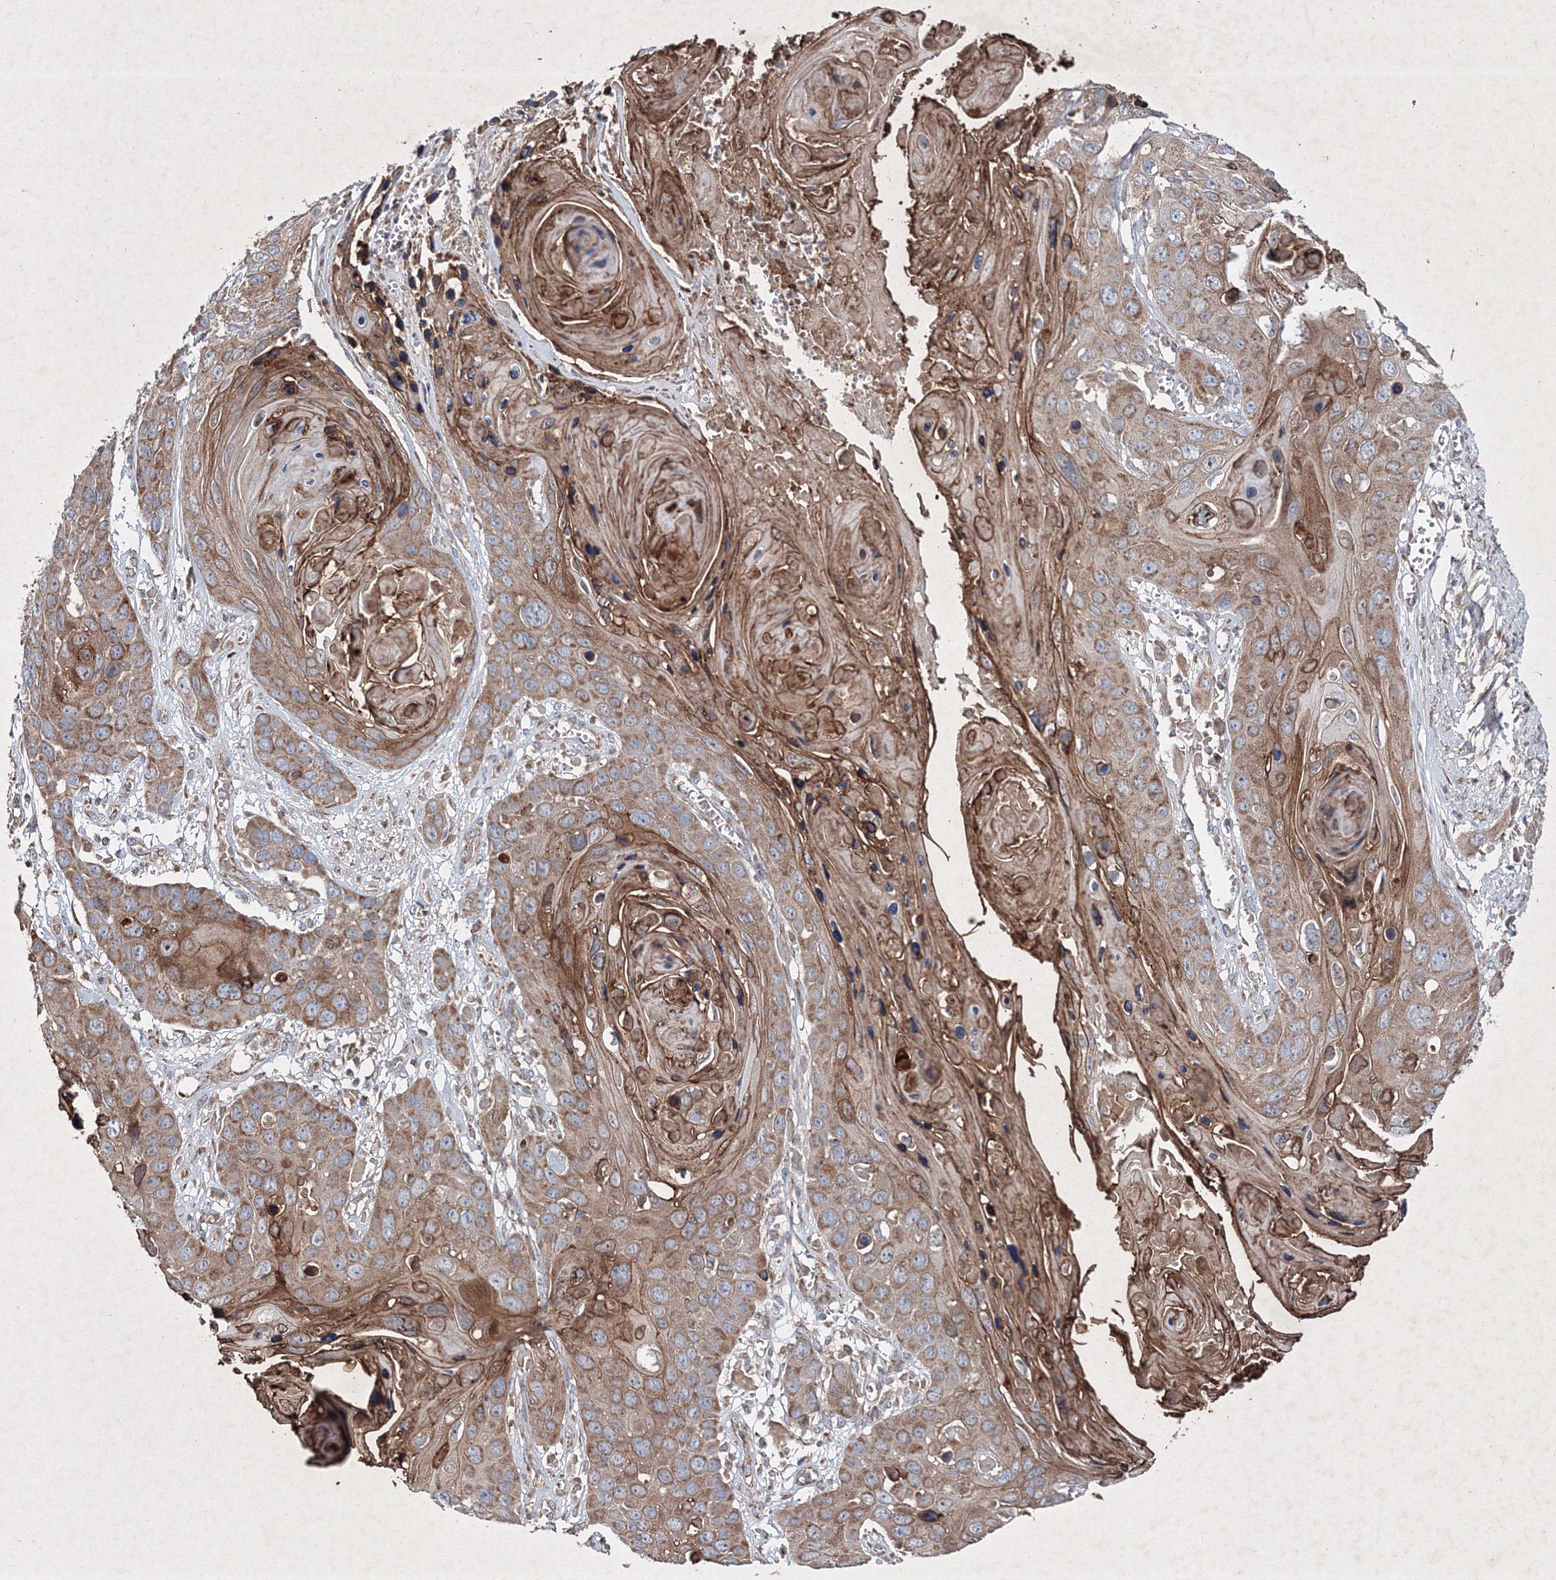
{"staining": {"intensity": "moderate", "quantity": ">75%", "location": "cytoplasmic/membranous"}, "tissue": "skin cancer", "cell_type": "Tumor cells", "image_type": "cancer", "snomed": [{"axis": "morphology", "description": "Squamous cell carcinoma, NOS"}, {"axis": "topography", "description": "Skin"}], "caption": "Immunohistochemical staining of skin cancer (squamous cell carcinoma) displays medium levels of moderate cytoplasmic/membranous protein staining in approximately >75% of tumor cells.", "gene": "GFM1", "patient": {"sex": "male", "age": 55}}